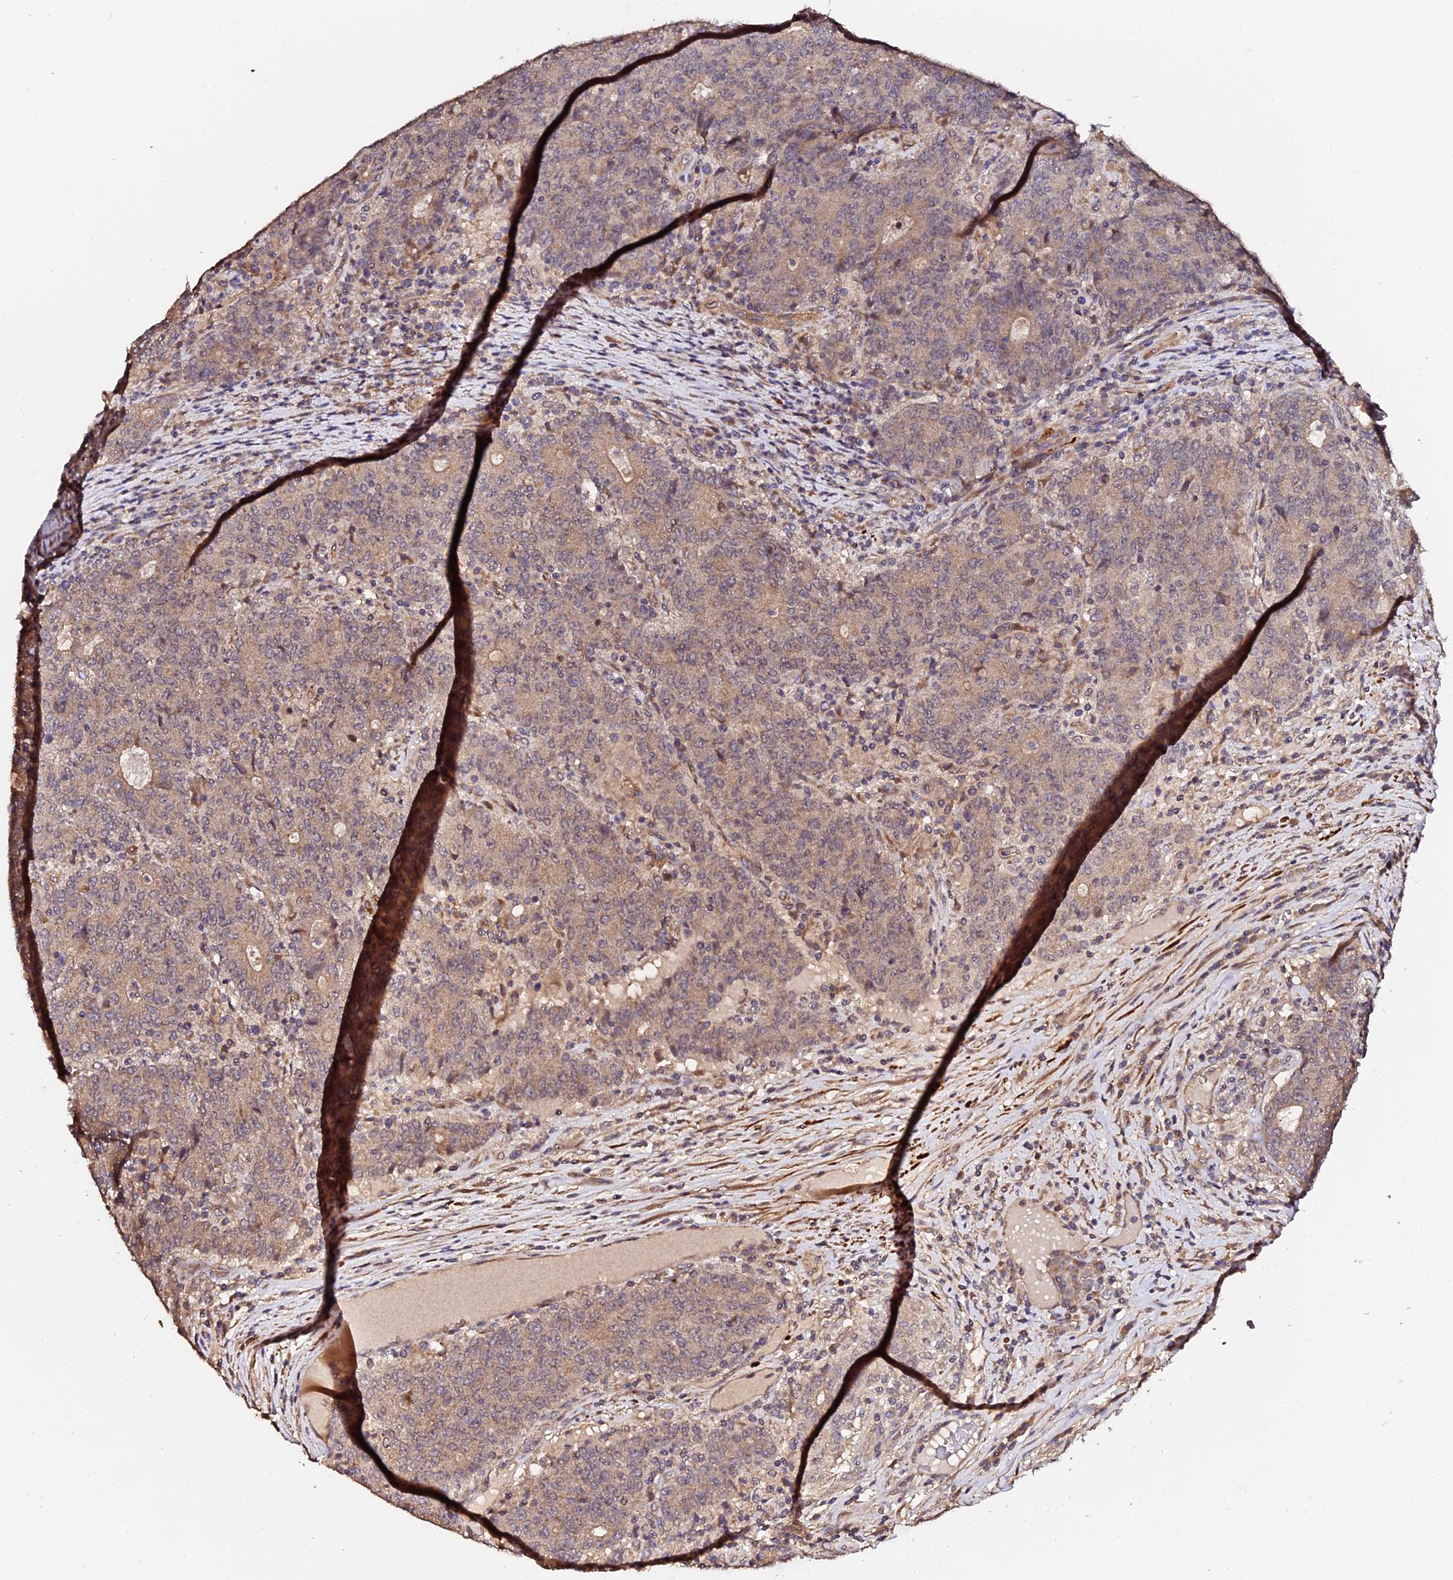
{"staining": {"intensity": "weak", "quantity": ">75%", "location": "cytoplasmic/membranous"}, "tissue": "colorectal cancer", "cell_type": "Tumor cells", "image_type": "cancer", "snomed": [{"axis": "morphology", "description": "Adenocarcinoma, NOS"}, {"axis": "topography", "description": "Colon"}], "caption": "Immunohistochemistry (IHC) (DAB) staining of human colorectal cancer (adenocarcinoma) displays weak cytoplasmic/membranous protein expression in approximately >75% of tumor cells.", "gene": "TDO2", "patient": {"sex": "female", "age": 75}}